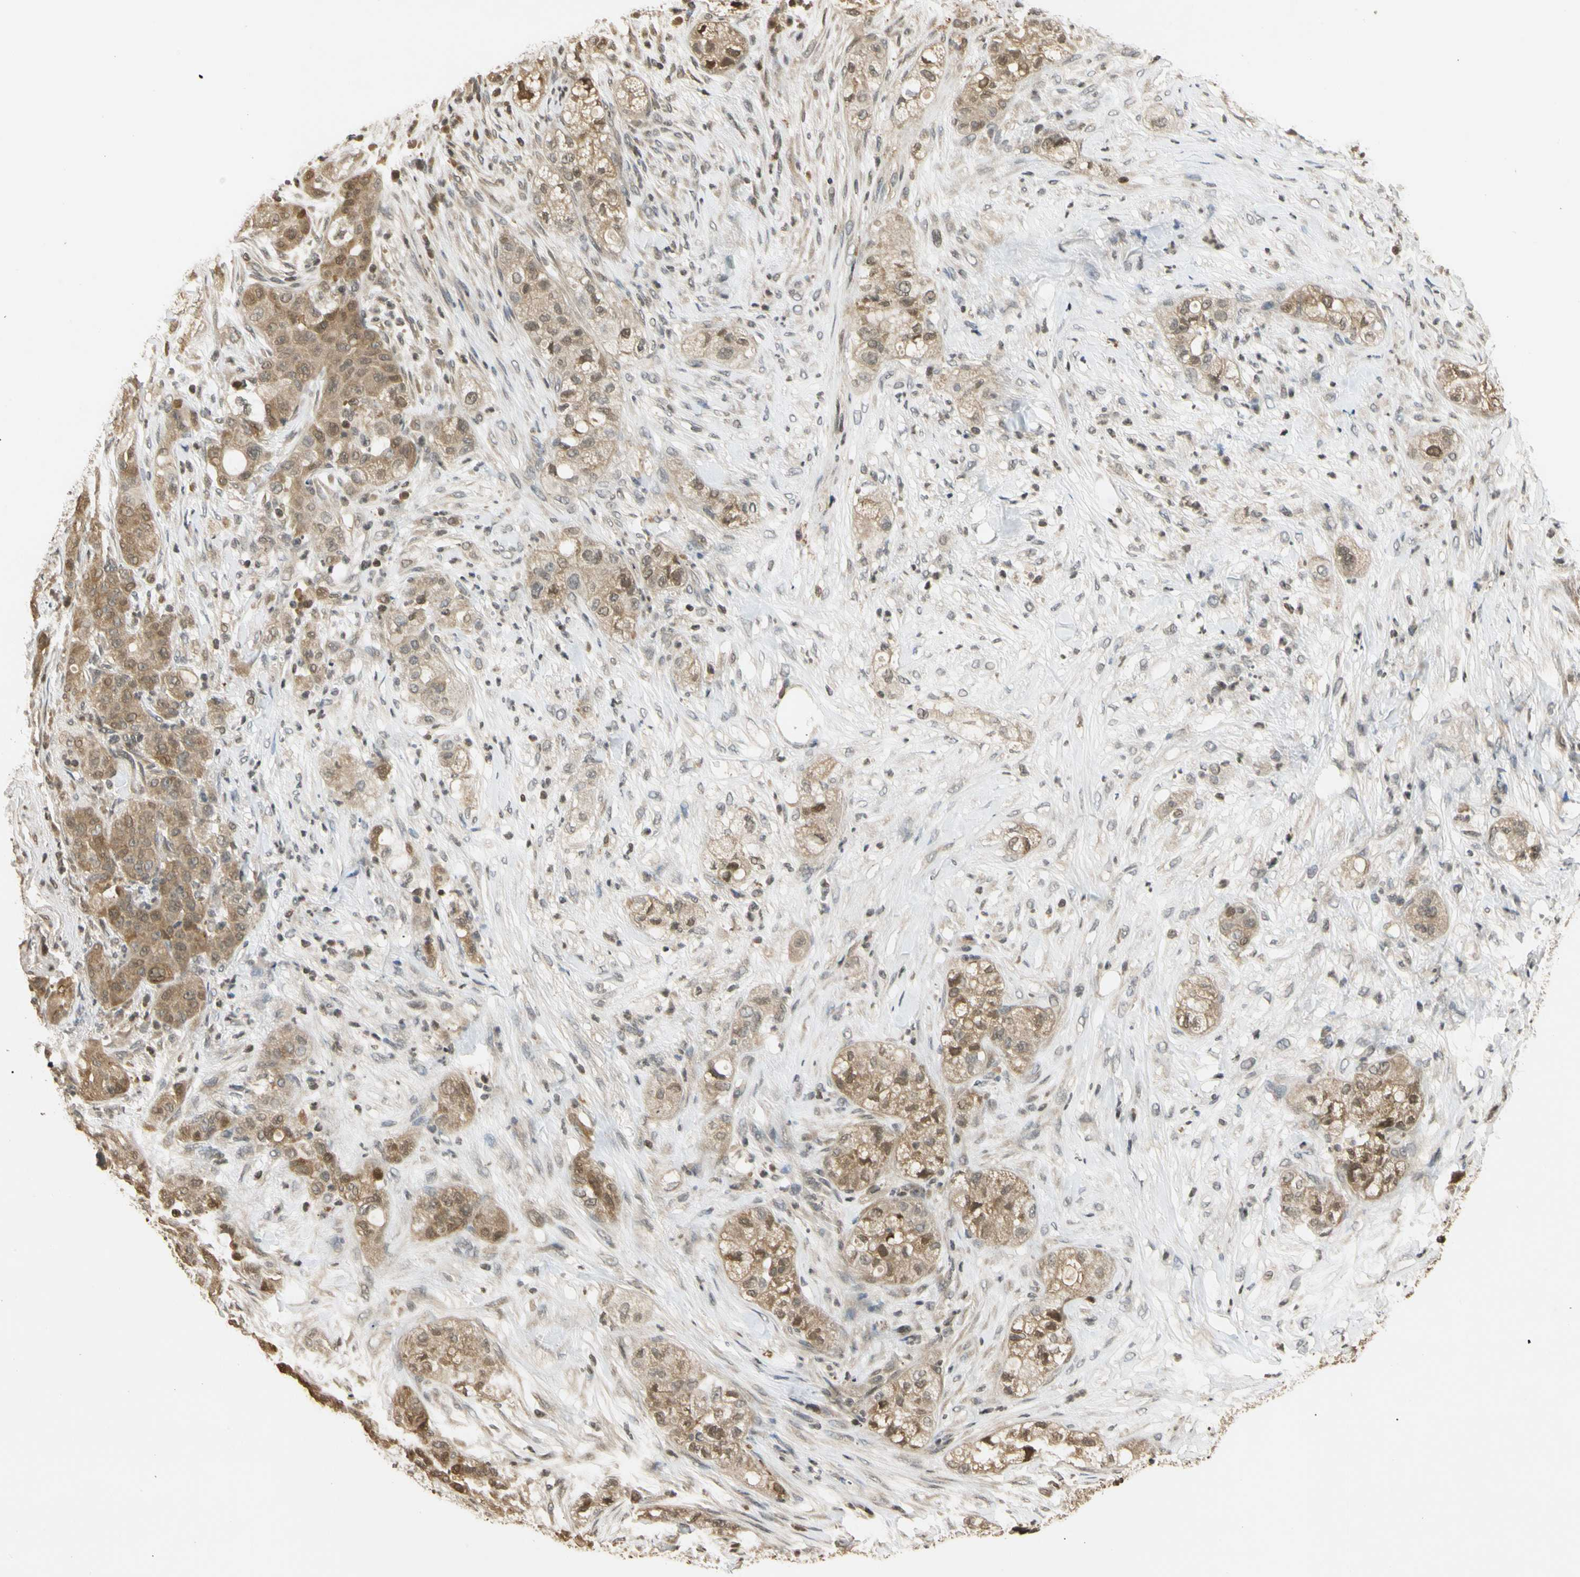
{"staining": {"intensity": "moderate", "quantity": ">75%", "location": "cytoplasmic/membranous,nuclear"}, "tissue": "pancreatic cancer", "cell_type": "Tumor cells", "image_type": "cancer", "snomed": [{"axis": "morphology", "description": "Adenocarcinoma, NOS"}, {"axis": "topography", "description": "Pancreas"}], "caption": "A brown stain labels moderate cytoplasmic/membranous and nuclear positivity of a protein in pancreatic cancer tumor cells.", "gene": "SOD1", "patient": {"sex": "female", "age": 78}}